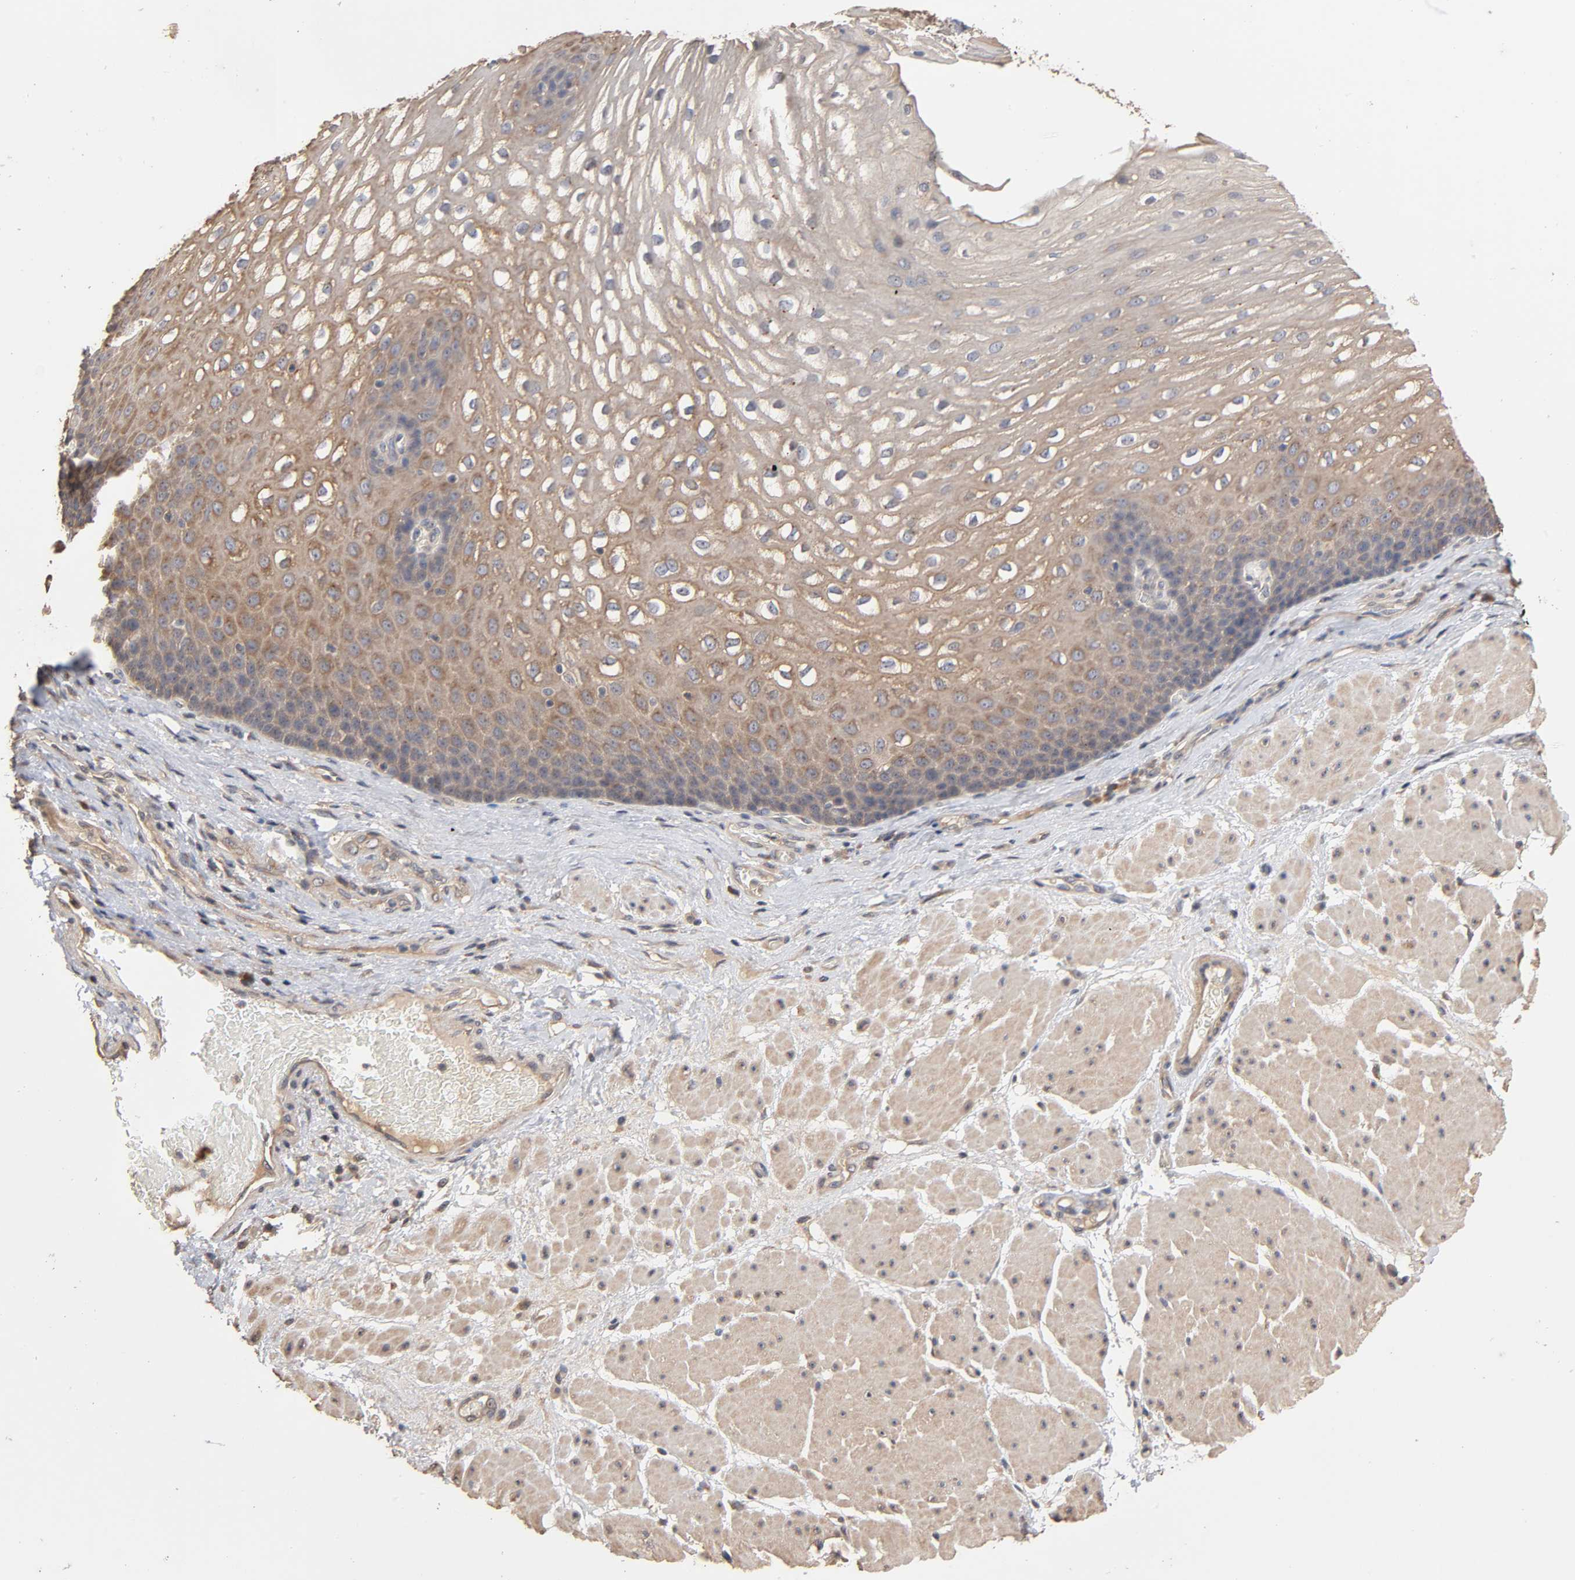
{"staining": {"intensity": "weak", "quantity": ">75%", "location": "cytoplasmic/membranous"}, "tissue": "esophagus", "cell_type": "Squamous epithelial cells", "image_type": "normal", "snomed": [{"axis": "morphology", "description": "Normal tissue, NOS"}, {"axis": "topography", "description": "Esophagus"}], "caption": "IHC (DAB (3,3'-diaminobenzidine)) staining of unremarkable human esophagus displays weak cytoplasmic/membranous protein expression in about >75% of squamous epithelial cells. Immunohistochemistry (ihc) stains the protein in brown and the nuclei are stained blue.", "gene": "ARHGEF7", "patient": {"sex": "male", "age": 48}}